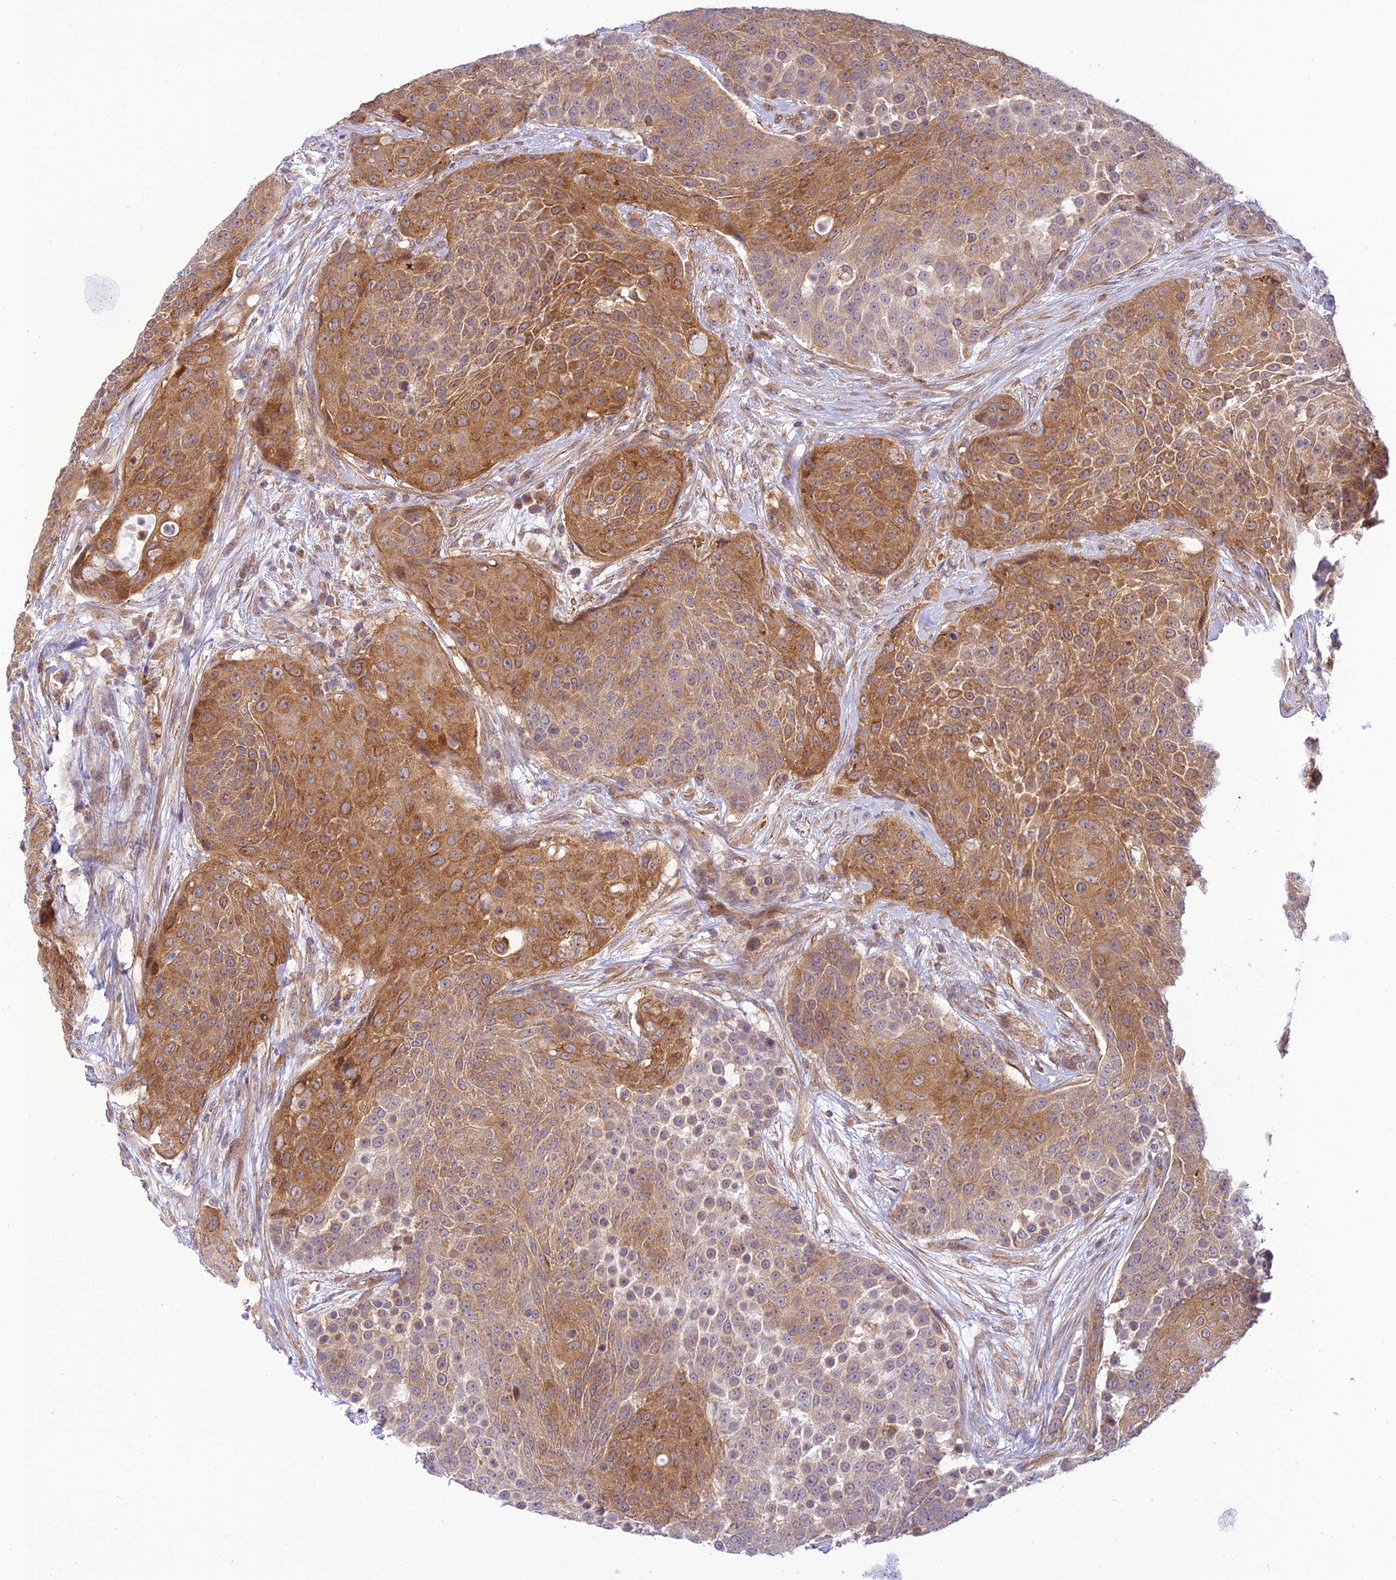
{"staining": {"intensity": "moderate", "quantity": ">75%", "location": "cytoplasmic/membranous"}, "tissue": "urothelial cancer", "cell_type": "Tumor cells", "image_type": "cancer", "snomed": [{"axis": "morphology", "description": "Urothelial carcinoma, High grade"}, {"axis": "topography", "description": "Urinary bladder"}], "caption": "A high-resolution image shows IHC staining of high-grade urothelial carcinoma, which reveals moderate cytoplasmic/membranous expression in approximately >75% of tumor cells.", "gene": "HOOK2", "patient": {"sex": "female", "age": 63}}